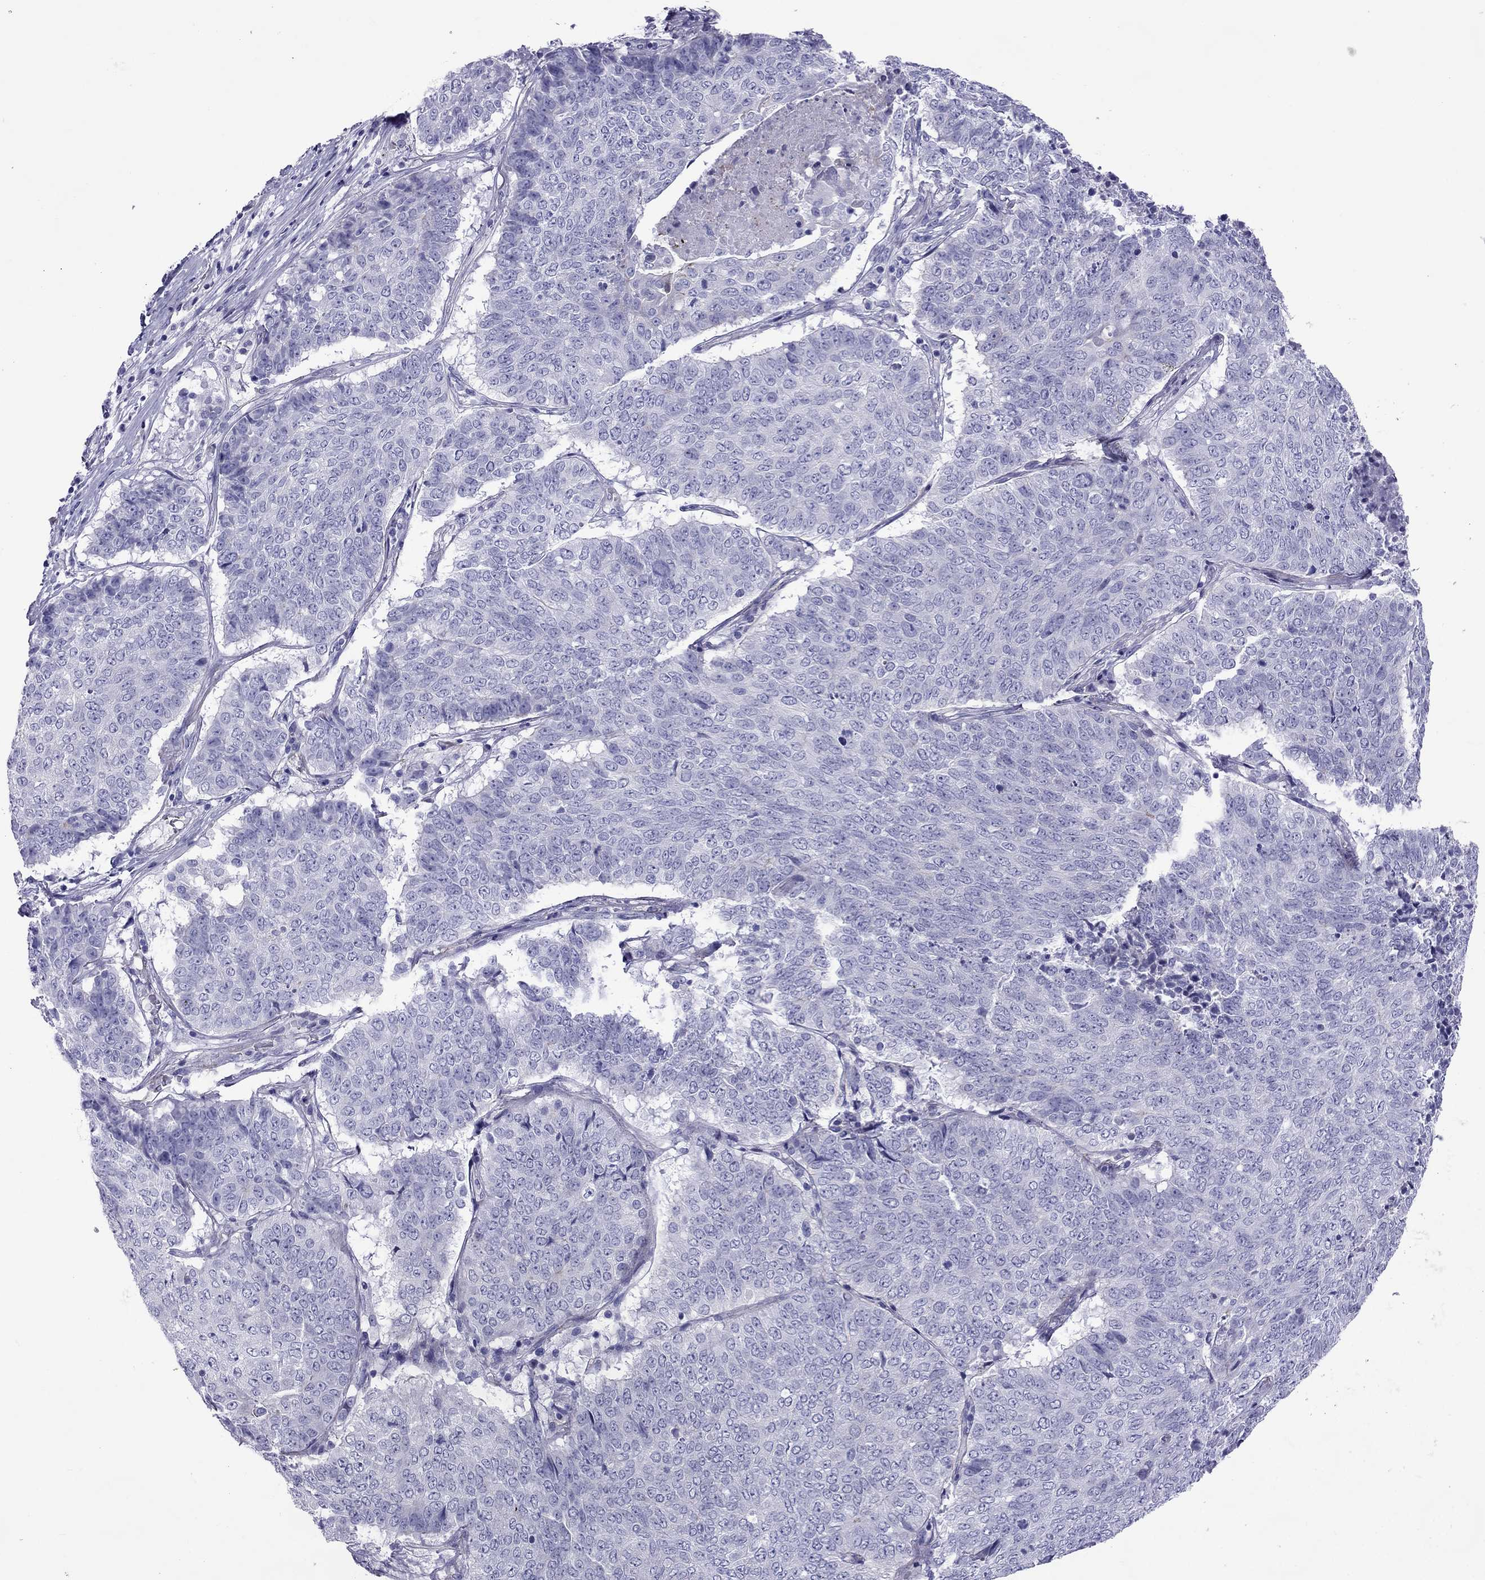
{"staining": {"intensity": "negative", "quantity": "none", "location": "none"}, "tissue": "lung cancer", "cell_type": "Tumor cells", "image_type": "cancer", "snomed": [{"axis": "morphology", "description": "Squamous cell carcinoma, NOS"}, {"axis": "topography", "description": "Lung"}], "caption": "IHC histopathology image of neoplastic tissue: human lung cancer (squamous cell carcinoma) stained with DAB (3,3'-diaminobenzidine) displays no significant protein staining in tumor cells.", "gene": "MYL11", "patient": {"sex": "male", "age": 64}}